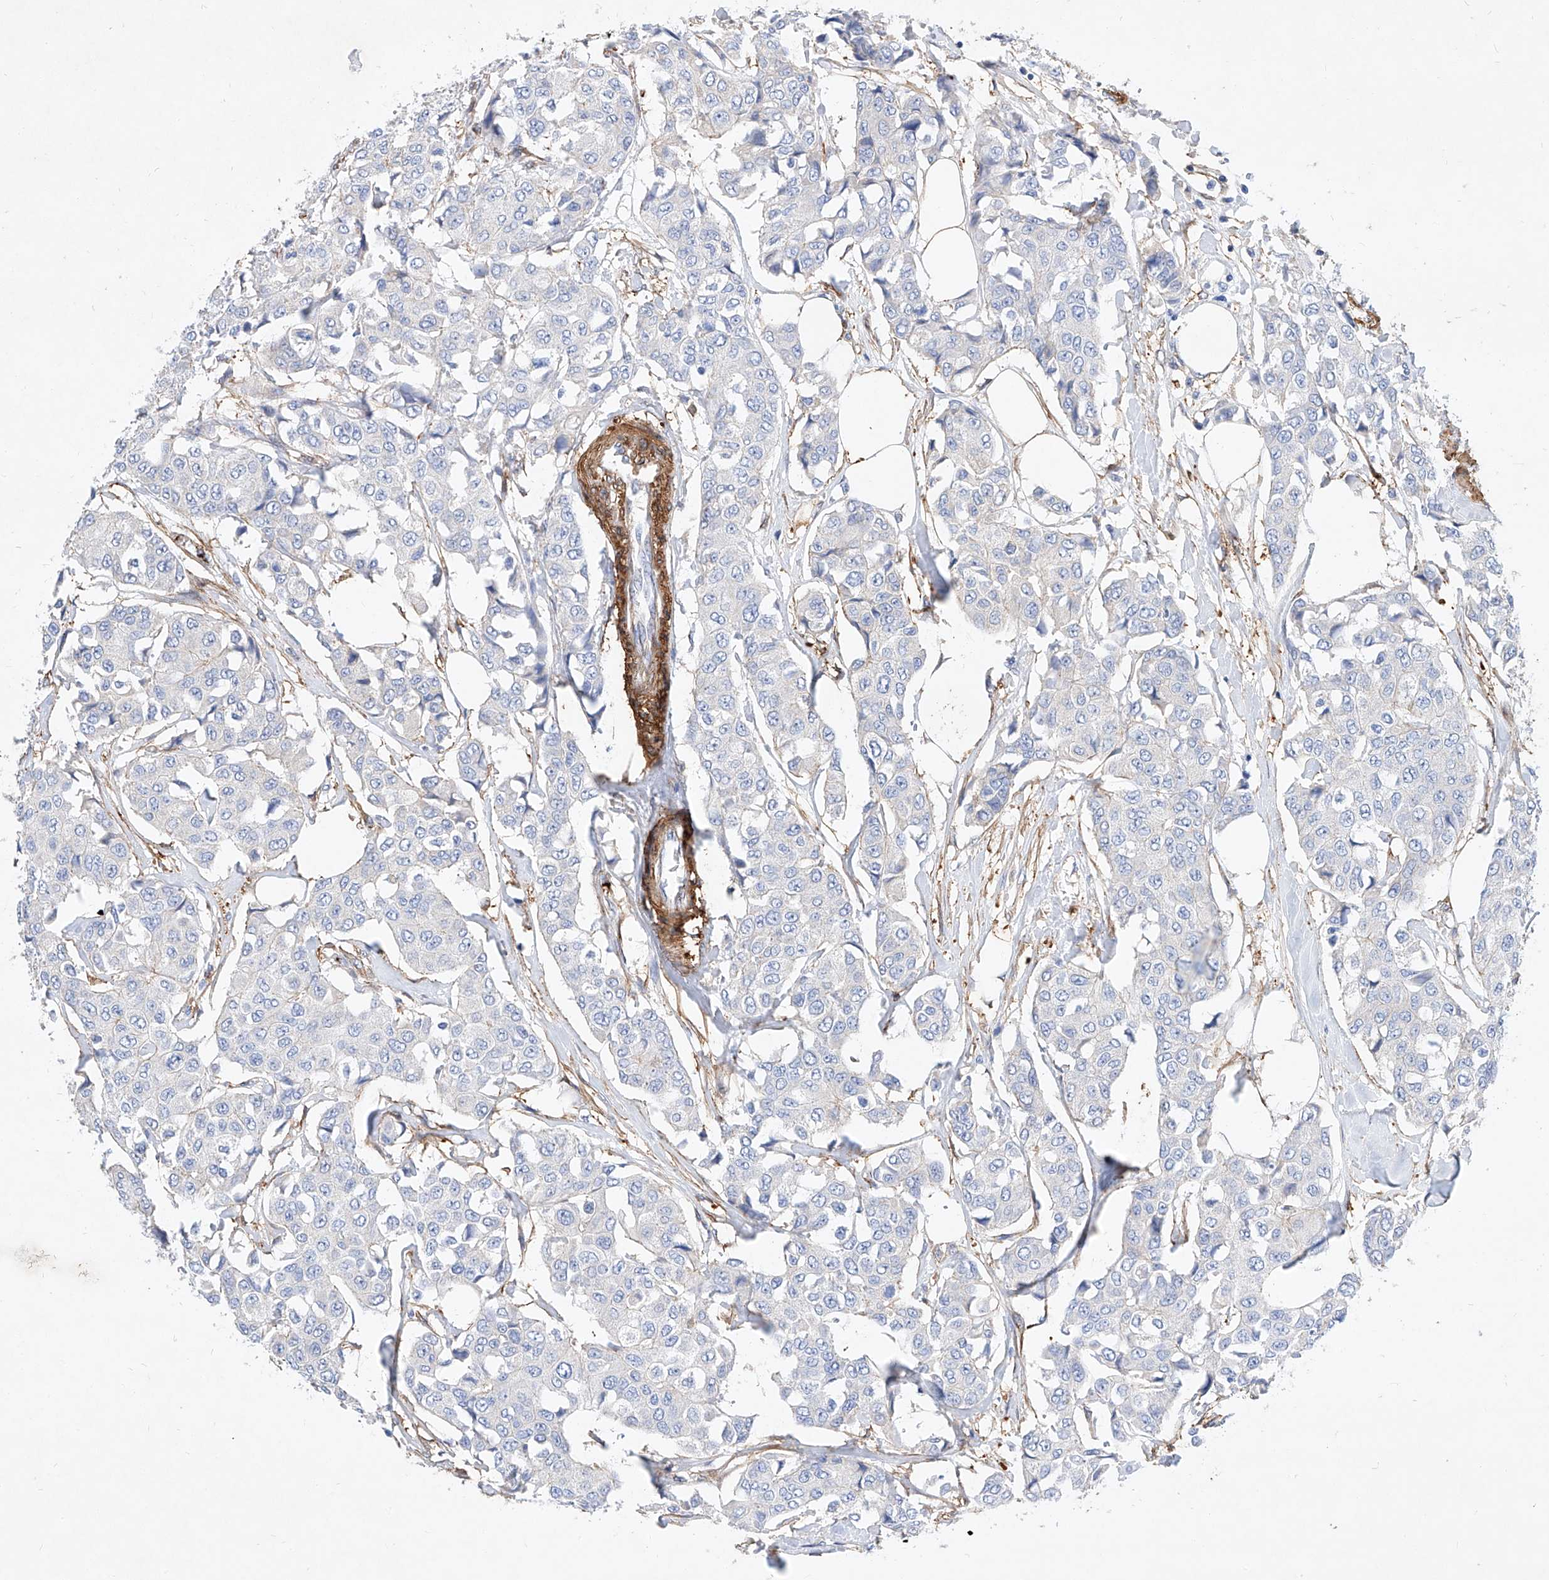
{"staining": {"intensity": "negative", "quantity": "none", "location": "none"}, "tissue": "breast cancer", "cell_type": "Tumor cells", "image_type": "cancer", "snomed": [{"axis": "morphology", "description": "Duct carcinoma"}, {"axis": "topography", "description": "Breast"}], "caption": "This image is of breast cancer stained with IHC to label a protein in brown with the nuclei are counter-stained blue. There is no staining in tumor cells. (Stains: DAB IHC with hematoxylin counter stain, Microscopy: brightfield microscopy at high magnification).", "gene": "TAS2R60", "patient": {"sex": "female", "age": 80}}